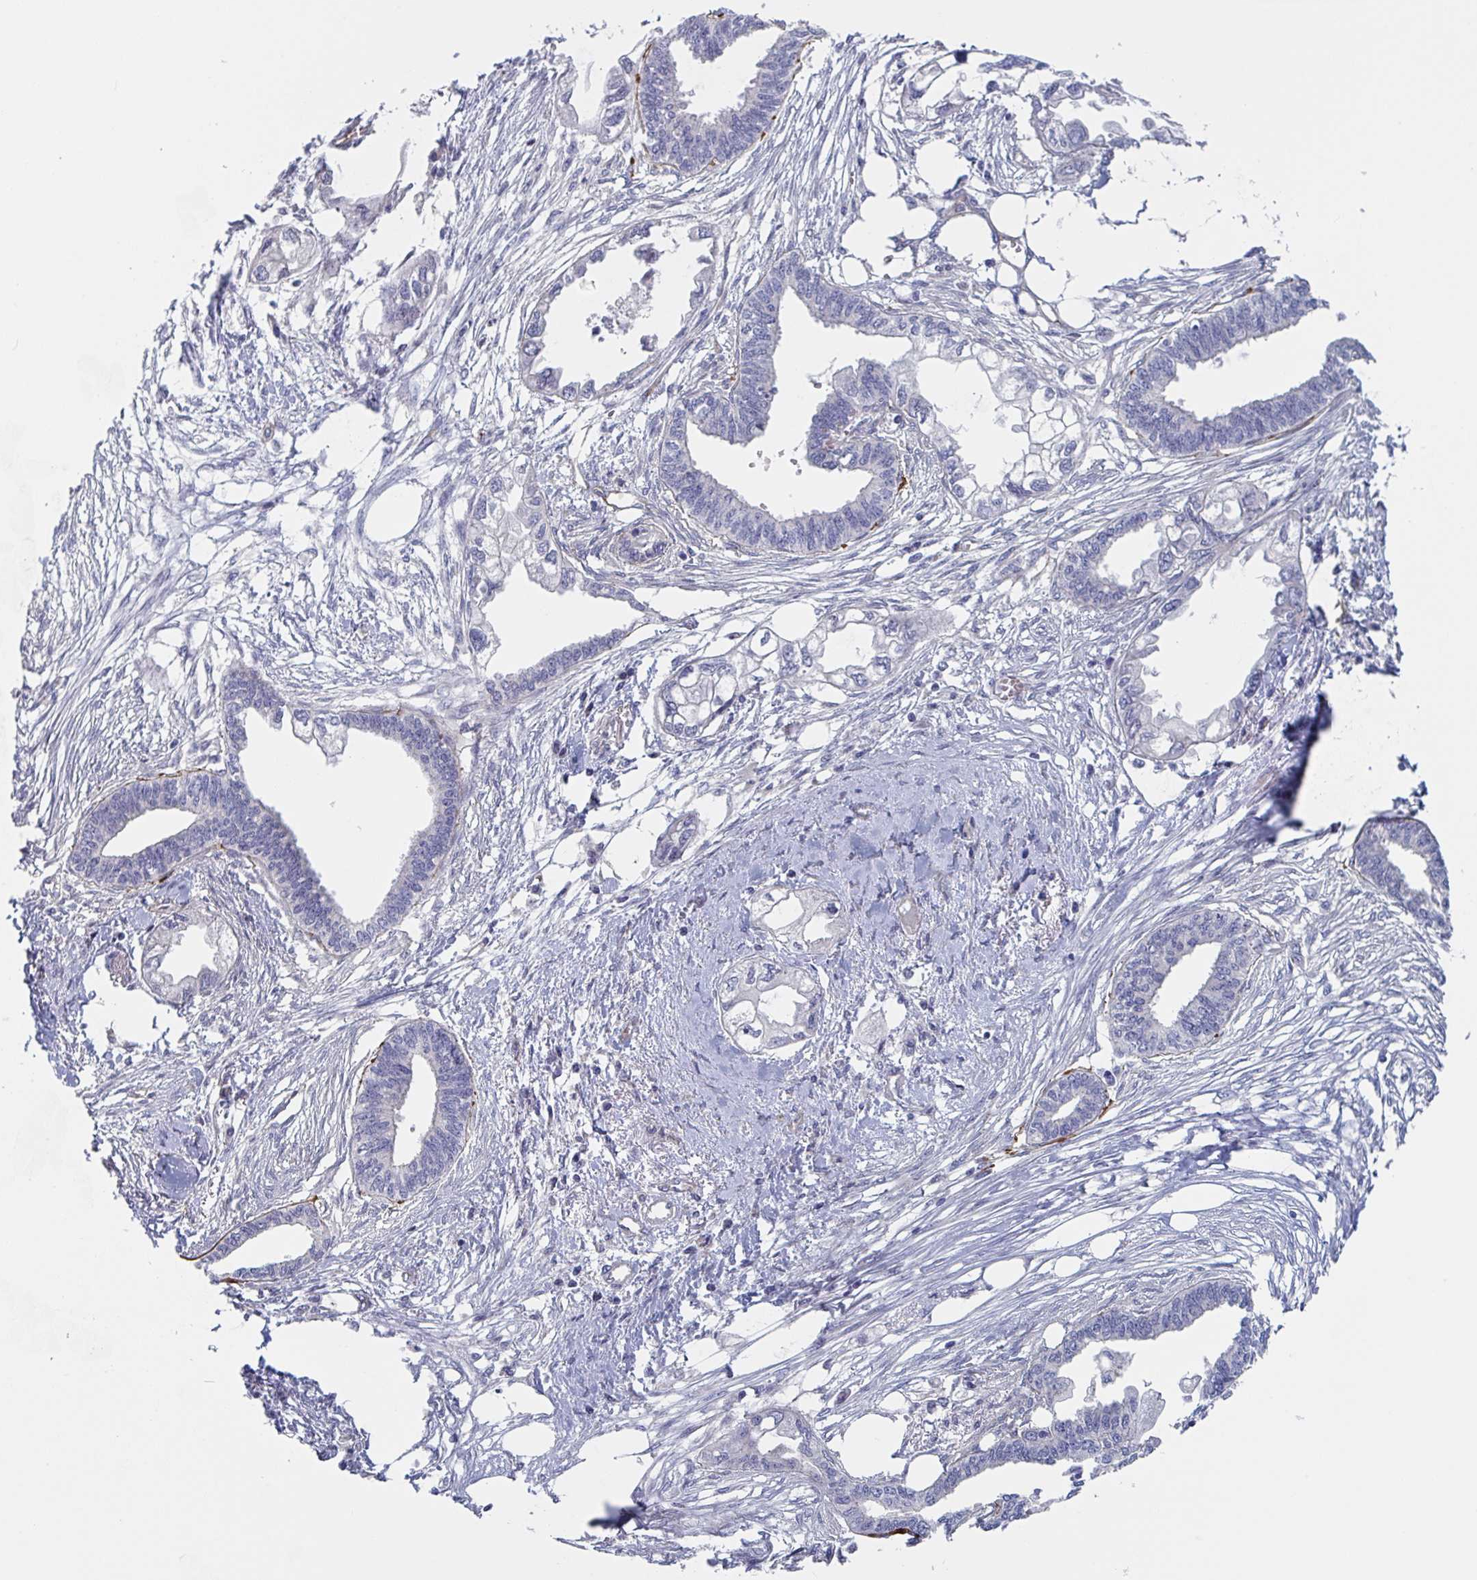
{"staining": {"intensity": "negative", "quantity": "none", "location": "none"}, "tissue": "endometrial cancer", "cell_type": "Tumor cells", "image_type": "cancer", "snomed": [{"axis": "morphology", "description": "Adenocarcinoma, NOS"}, {"axis": "morphology", "description": "Adenocarcinoma, metastatic, NOS"}, {"axis": "topography", "description": "Adipose tissue"}, {"axis": "topography", "description": "Endometrium"}], "caption": "This image is of metastatic adenocarcinoma (endometrial) stained with immunohistochemistry (IHC) to label a protein in brown with the nuclei are counter-stained blue. There is no expression in tumor cells.", "gene": "ST14", "patient": {"sex": "female", "age": 67}}